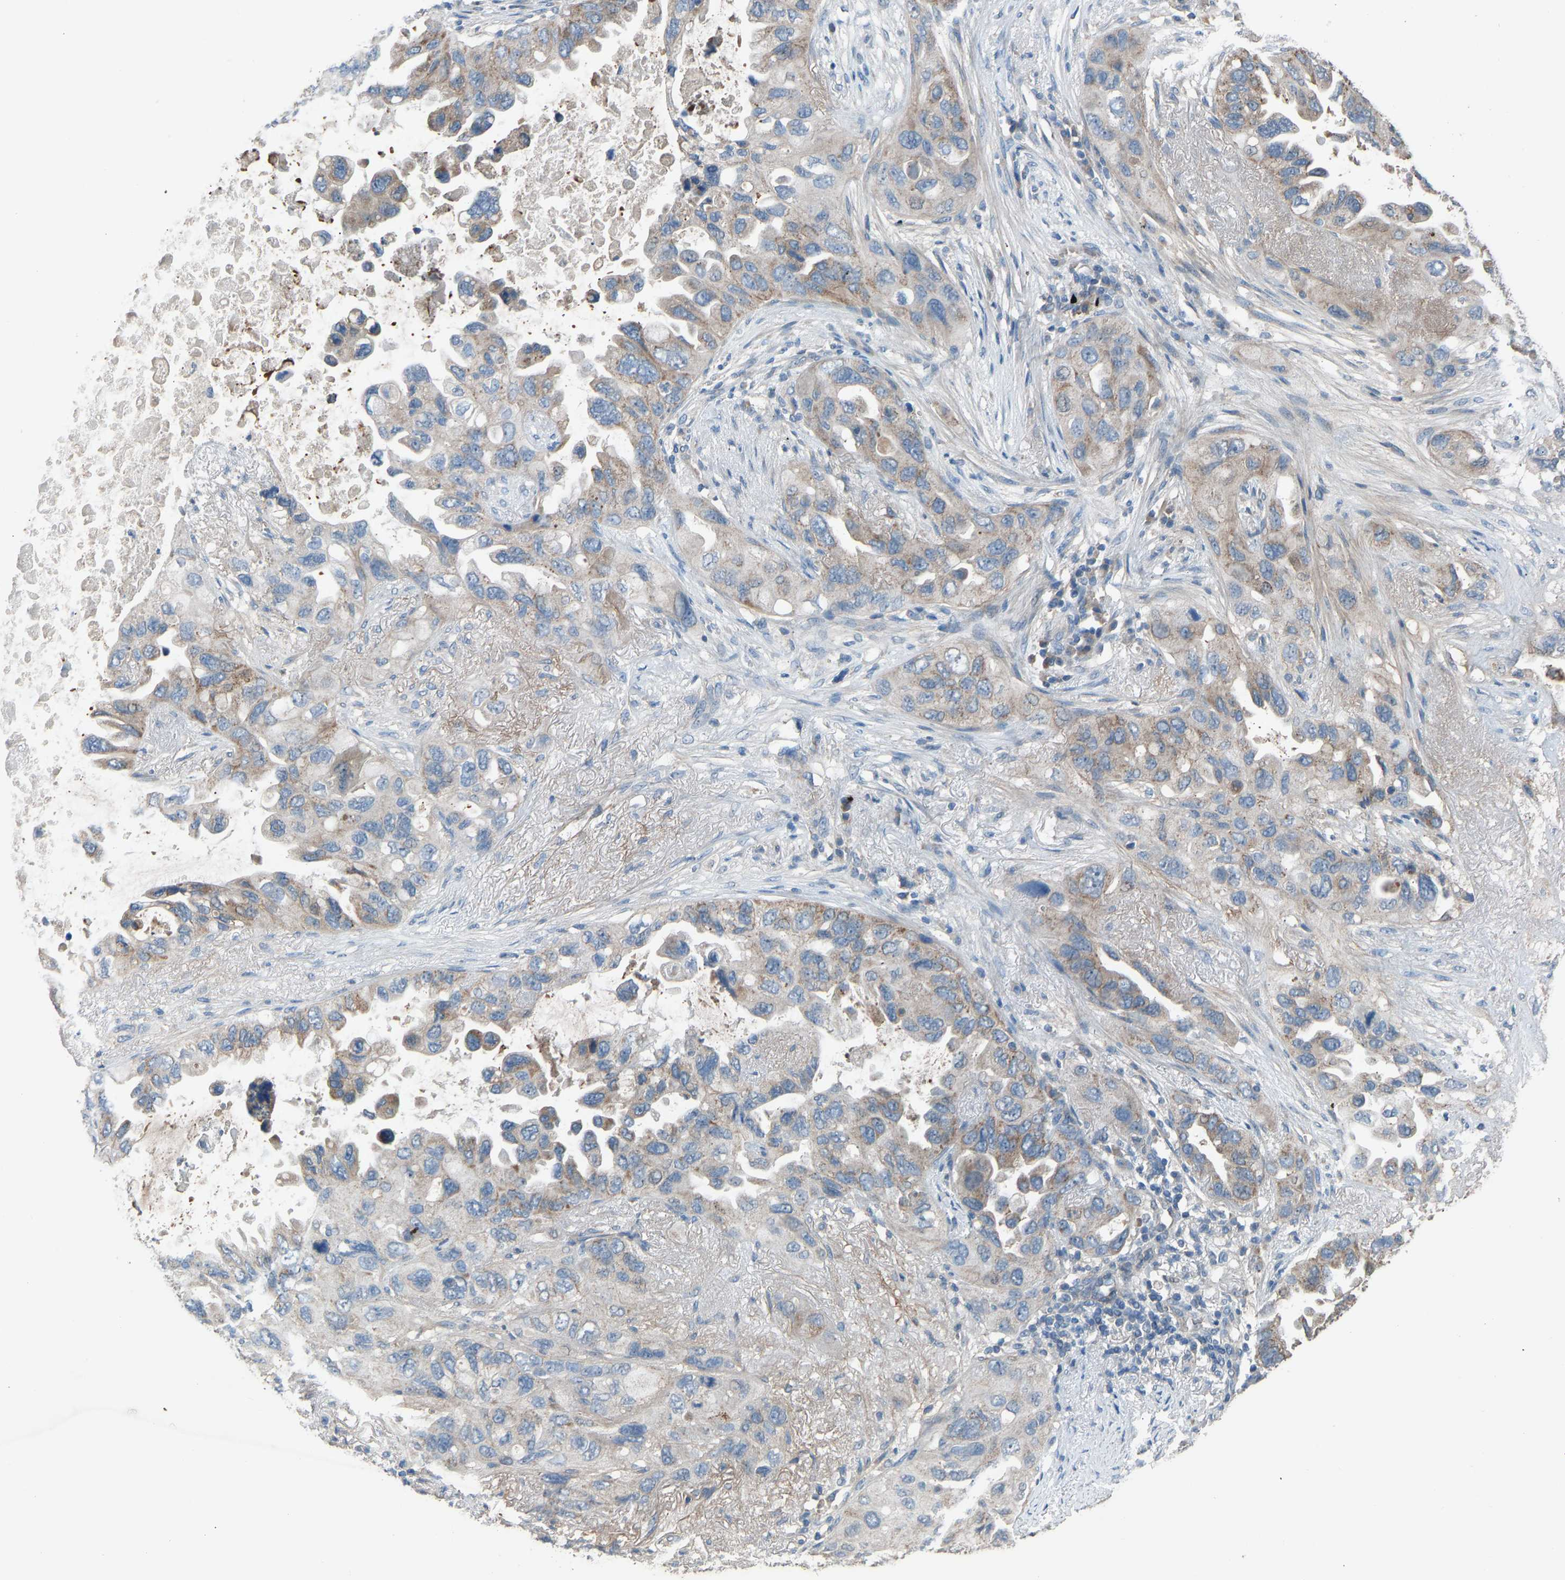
{"staining": {"intensity": "weak", "quantity": ">75%", "location": "cytoplasmic/membranous"}, "tissue": "lung cancer", "cell_type": "Tumor cells", "image_type": "cancer", "snomed": [{"axis": "morphology", "description": "Squamous cell carcinoma, NOS"}, {"axis": "topography", "description": "Lung"}], "caption": "Tumor cells demonstrate weak cytoplasmic/membranous positivity in approximately >75% of cells in lung cancer (squamous cell carcinoma). (Brightfield microscopy of DAB IHC at high magnification).", "gene": "TGFBR3", "patient": {"sex": "female", "age": 73}}